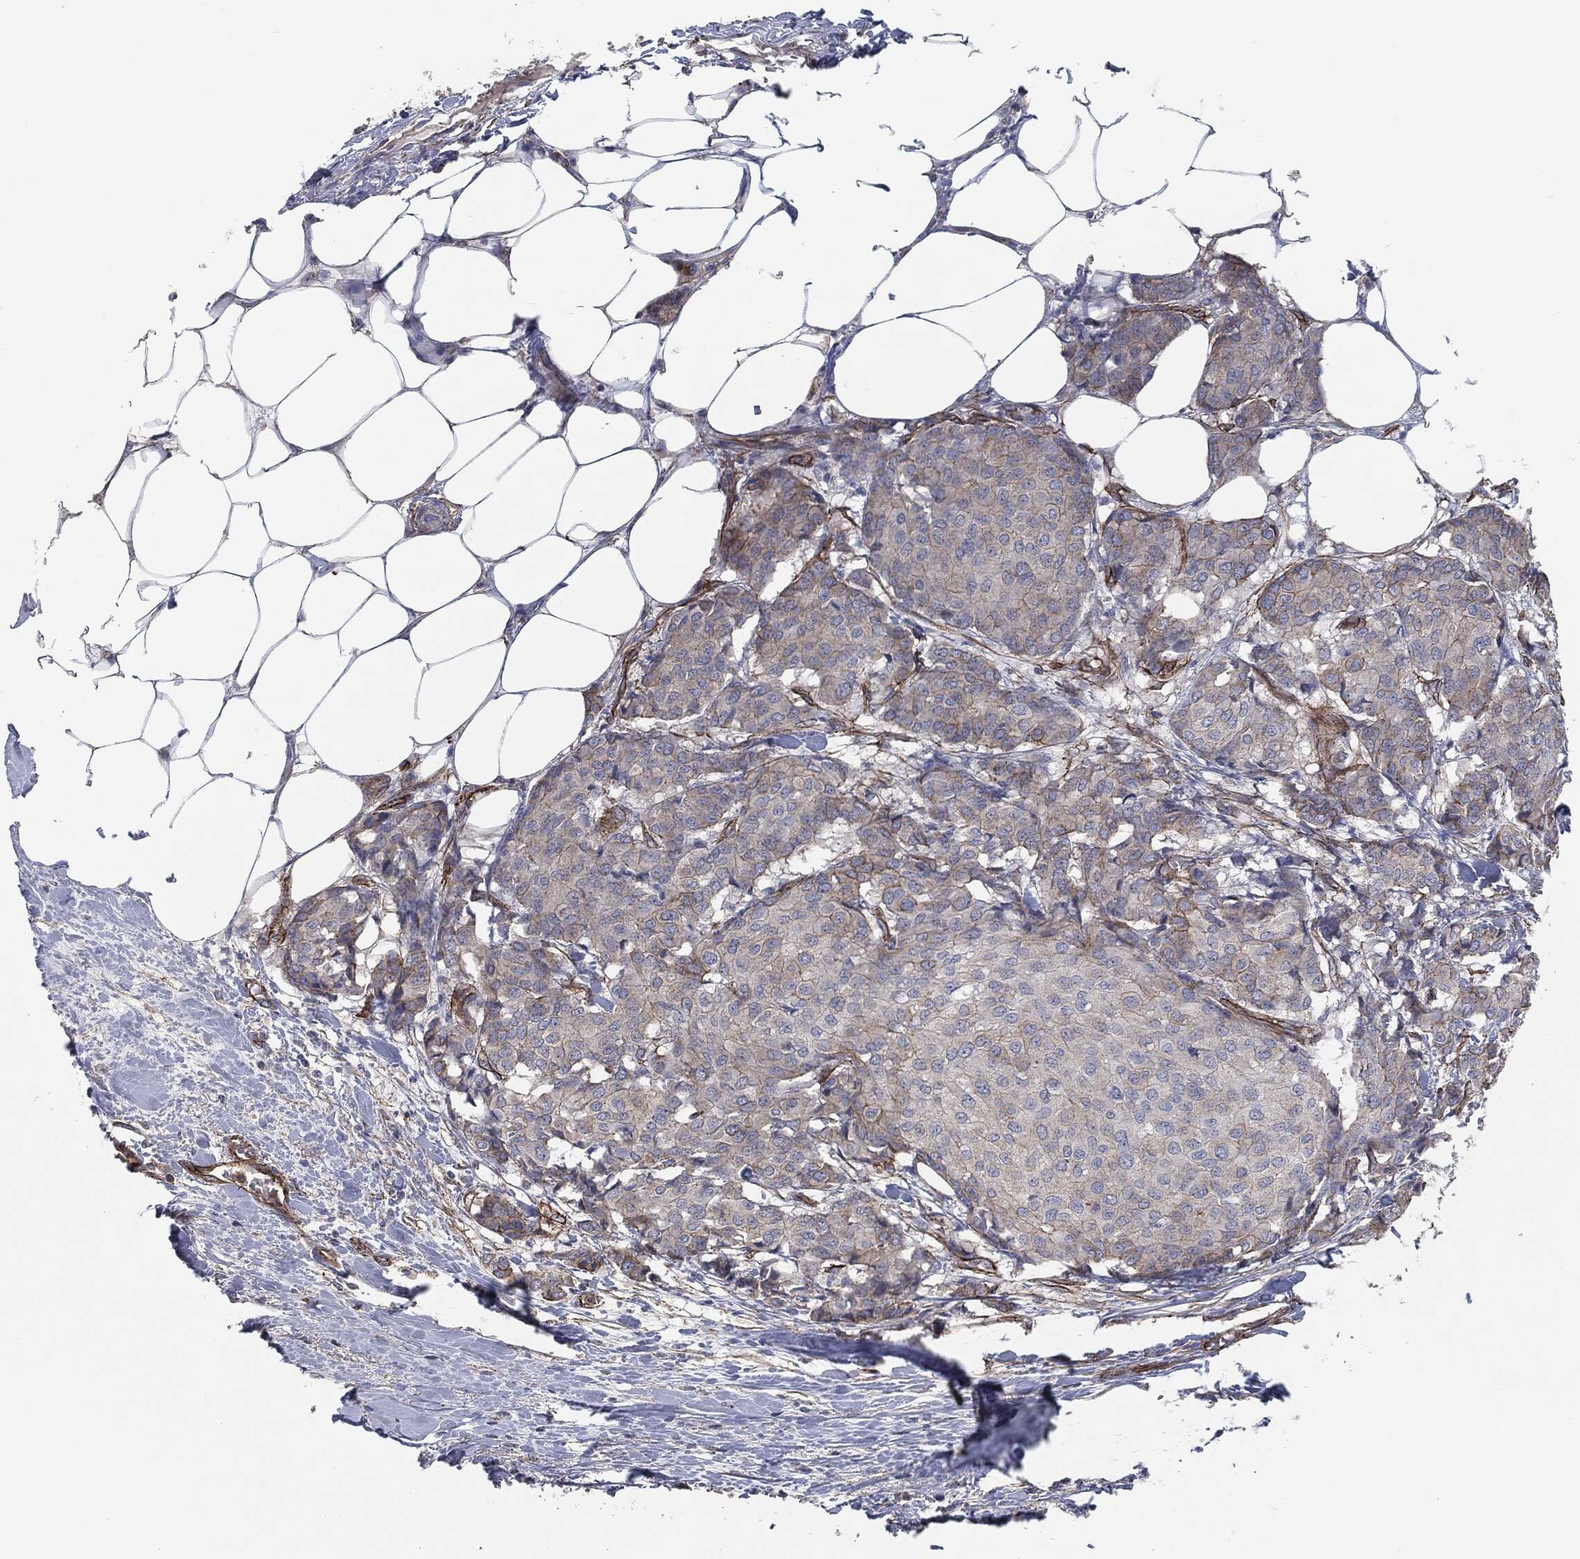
{"staining": {"intensity": "strong", "quantity": "<25%", "location": "cytoplasmic/membranous"}, "tissue": "breast cancer", "cell_type": "Tumor cells", "image_type": "cancer", "snomed": [{"axis": "morphology", "description": "Duct carcinoma"}, {"axis": "topography", "description": "Breast"}], "caption": "This image displays immunohistochemistry staining of breast invasive ductal carcinoma, with medium strong cytoplasmic/membranous expression in approximately <25% of tumor cells.", "gene": "SVIL", "patient": {"sex": "female", "age": 75}}